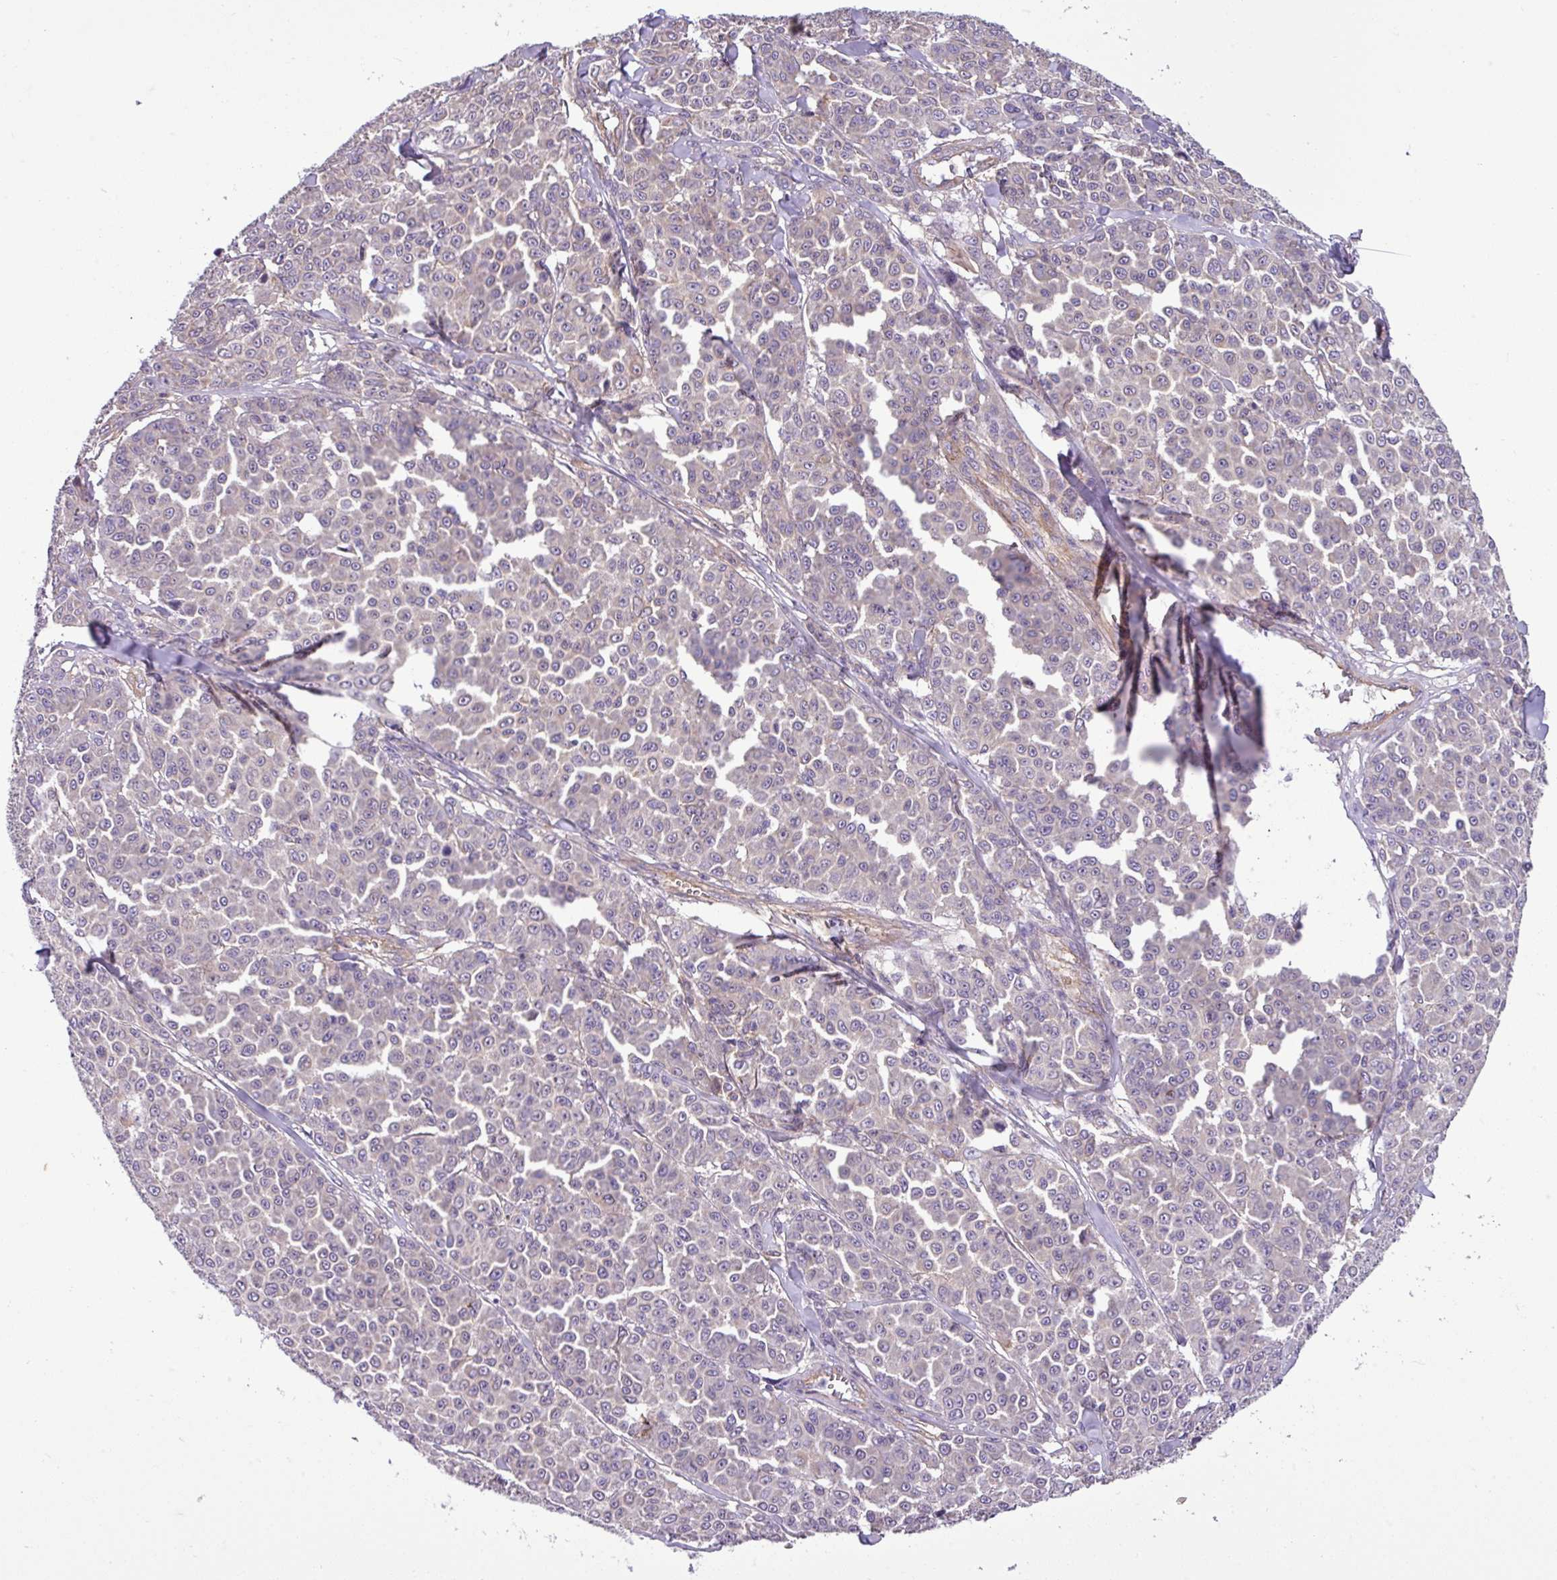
{"staining": {"intensity": "negative", "quantity": "none", "location": "none"}, "tissue": "melanoma", "cell_type": "Tumor cells", "image_type": "cancer", "snomed": [{"axis": "morphology", "description": "Malignant melanoma, NOS"}, {"axis": "topography", "description": "Skin"}], "caption": "Malignant melanoma was stained to show a protein in brown. There is no significant staining in tumor cells.", "gene": "SLC23A2", "patient": {"sex": "male", "age": 46}}